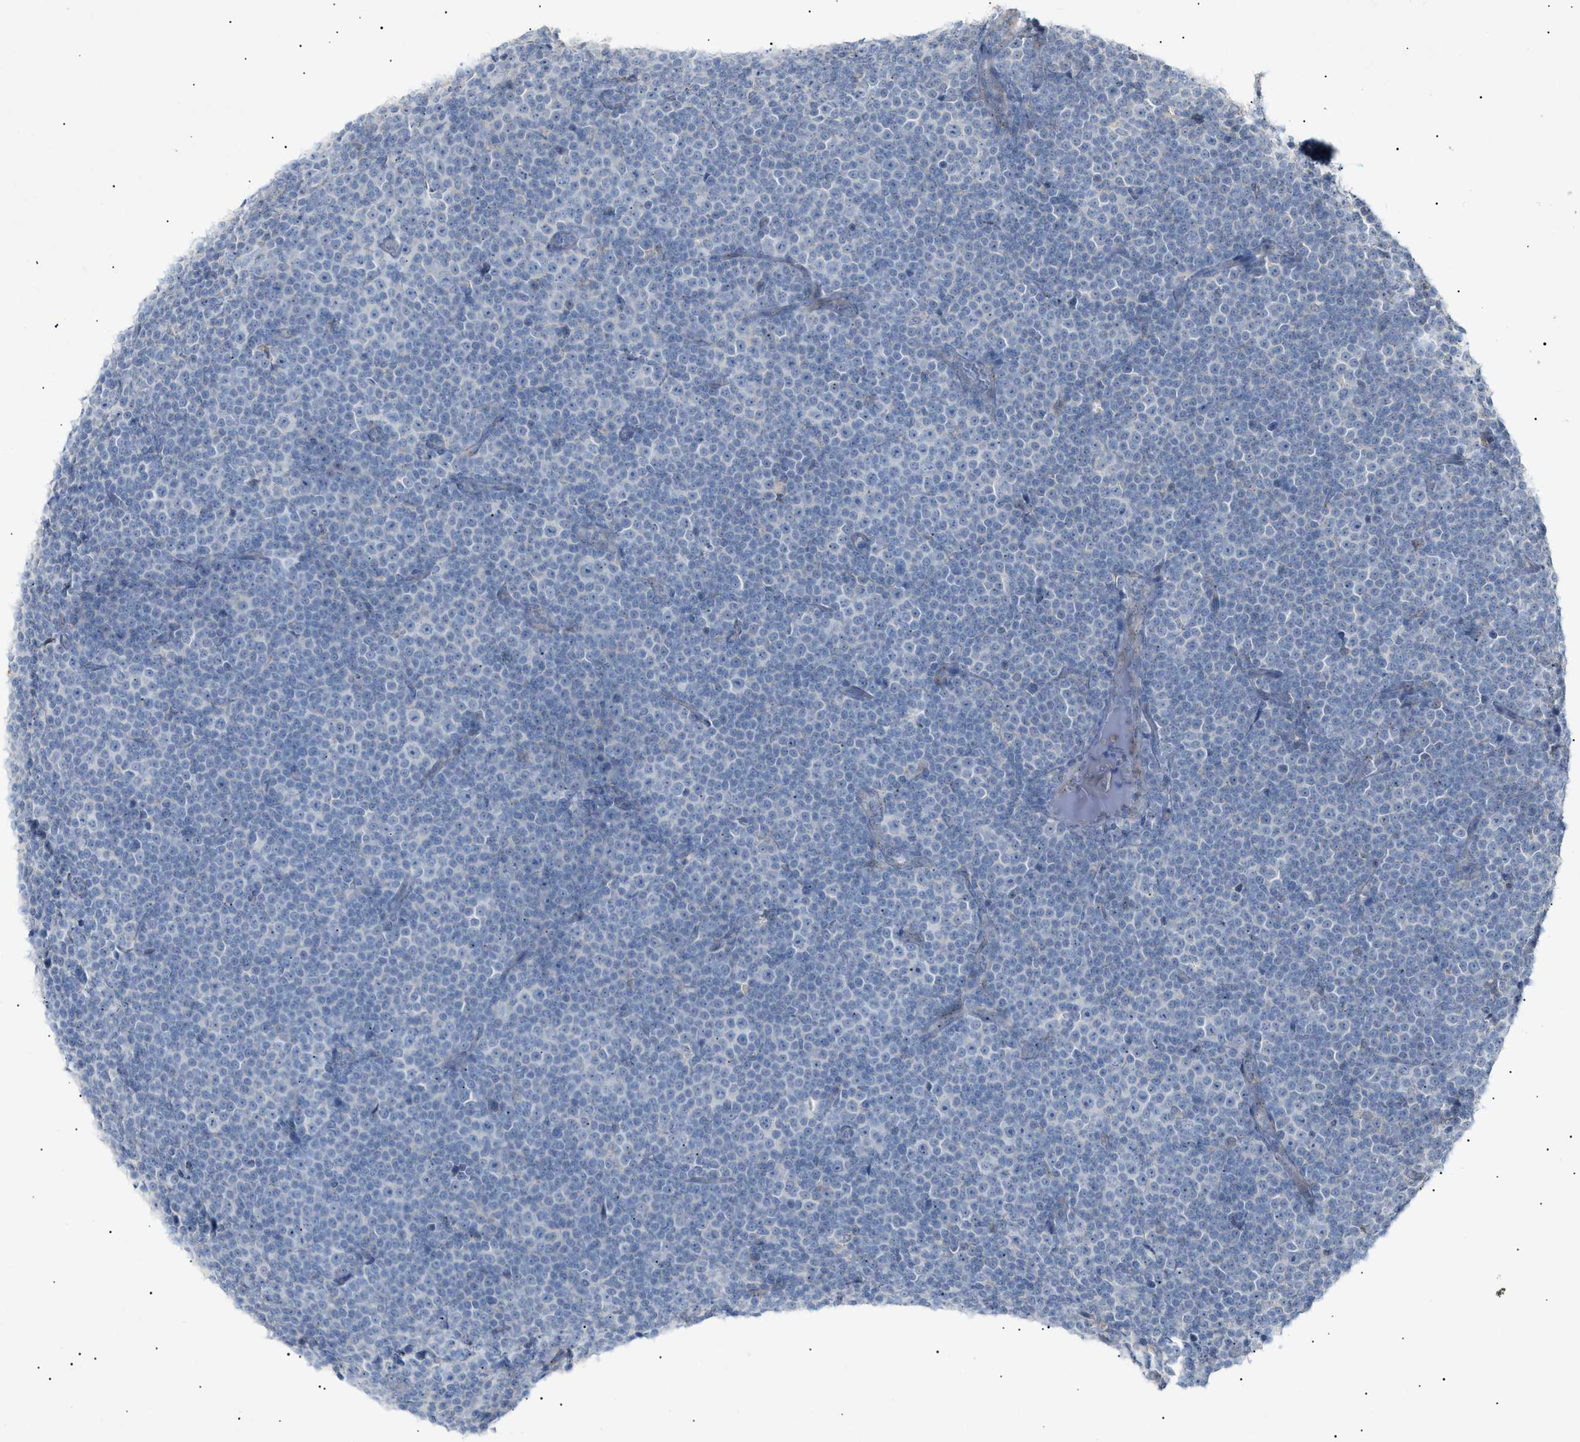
{"staining": {"intensity": "negative", "quantity": "none", "location": "none"}, "tissue": "lymphoma", "cell_type": "Tumor cells", "image_type": "cancer", "snomed": [{"axis": "morphology", "description": "Malignant lymphoma, non-Hodgkin's type, Low grade"}, {"axis": "topography", "description": "Lymph node"}], "caption": "Malignant lymphoma, non-Hodgkin's type (low-grade) was stained to show a protein in brown. There is no significant staining in tumor cells.", "gene": "SLC25A31", "patient": {"sex": "female", "age": 67}}